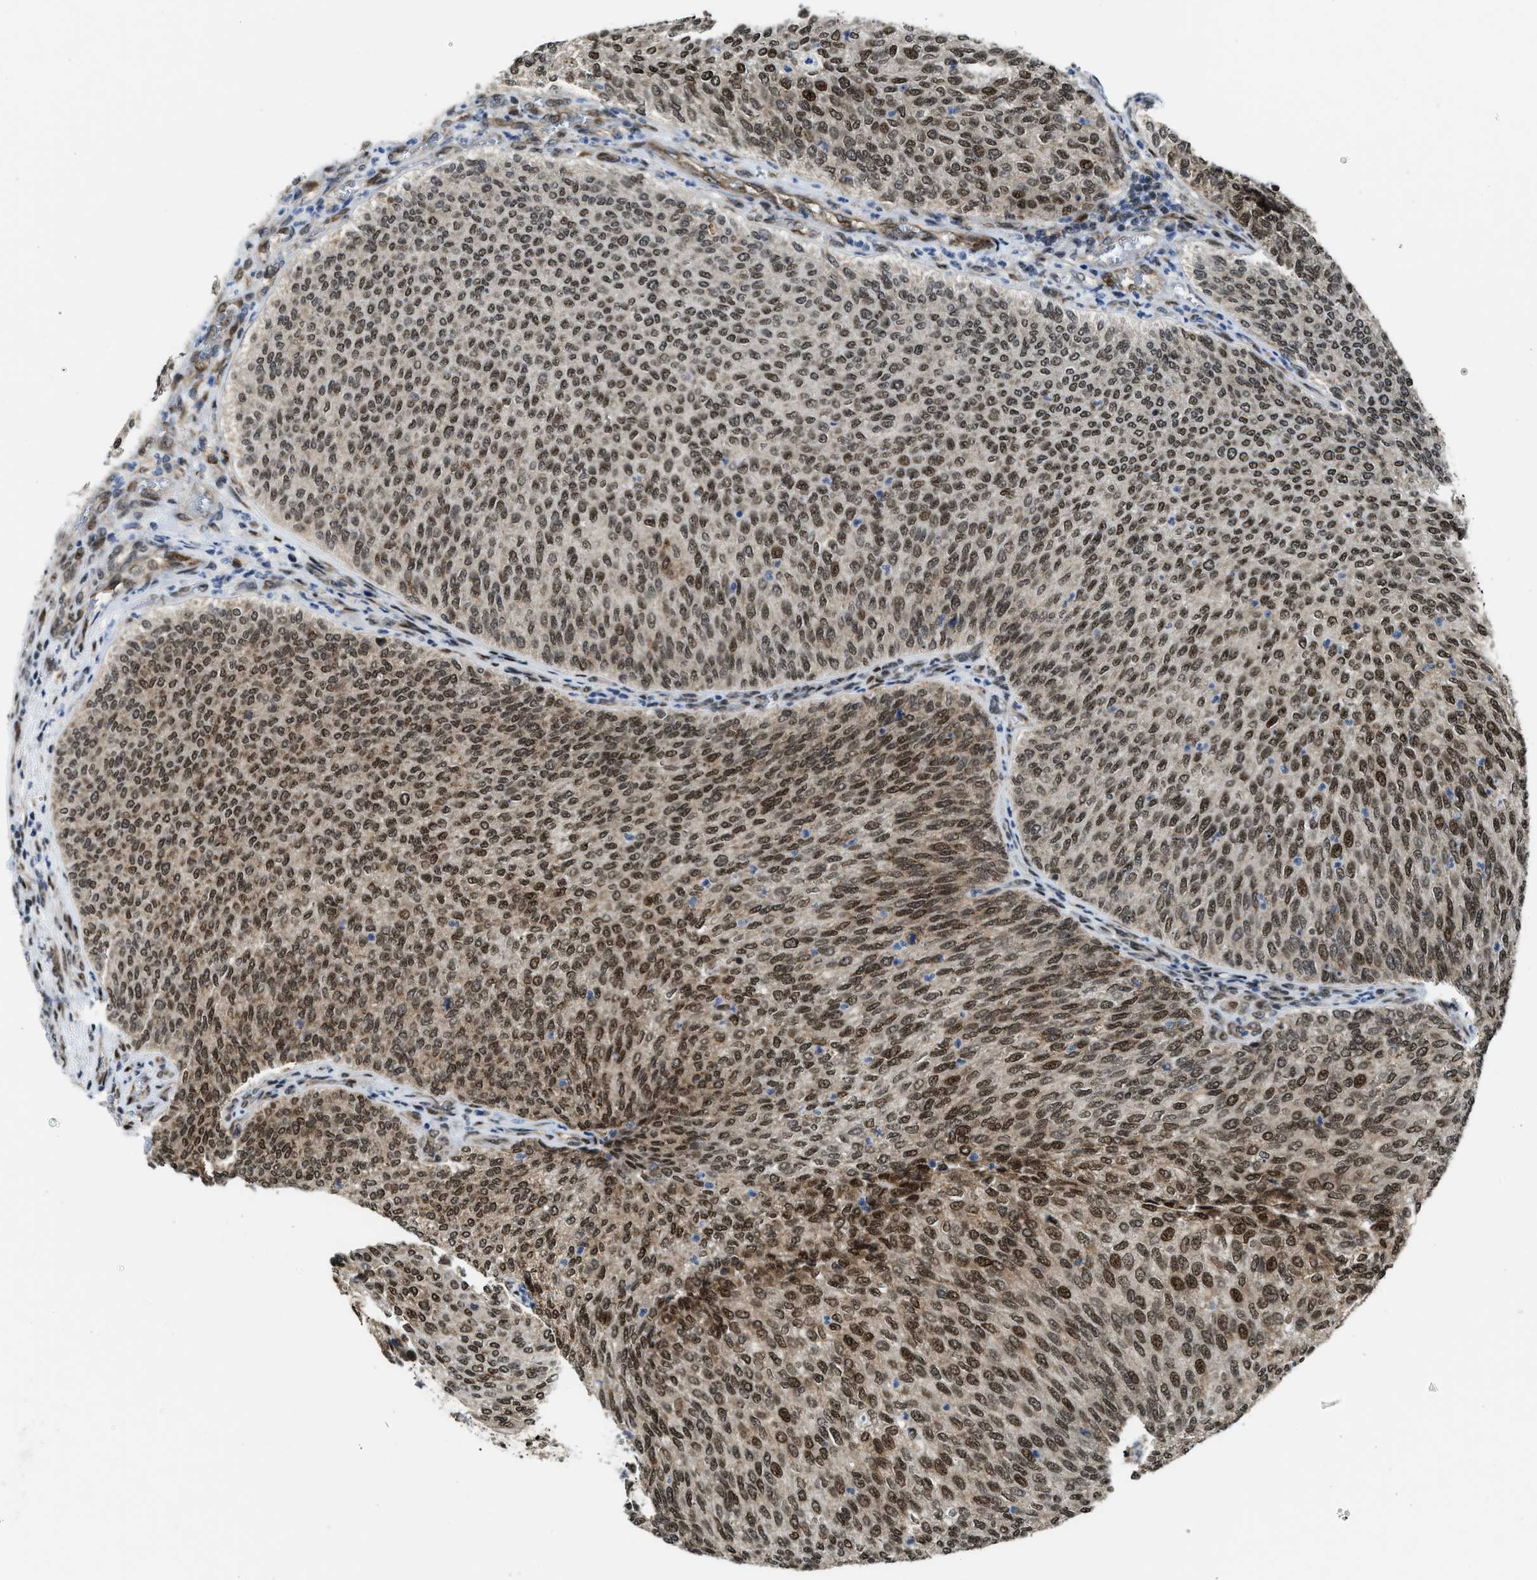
{"staining": {"intensity": "moderate", "quantity": ">75%", "location": "nuclear"}, "tissue": "urothelial cancer", "cell_type": "Tumor cells", "image_type": "cancer", "snomed": [{"axis": "morphology", "description": "Urothelial carcinoma, Low grade"}, {"axis": "topography", "description": "Urinary bladder"}], "caption": "DAB (3,3'-diaminobenzidine) immunohistochemical staining of urothelial cancer demonstrates moderate nuclear protein staining in about >75% of tumor cells. (DAB = brown stain, brightfield microscopy at high magnification).", "gene": "ZNF250", "patient": {"sex": "female", "age": 79}}